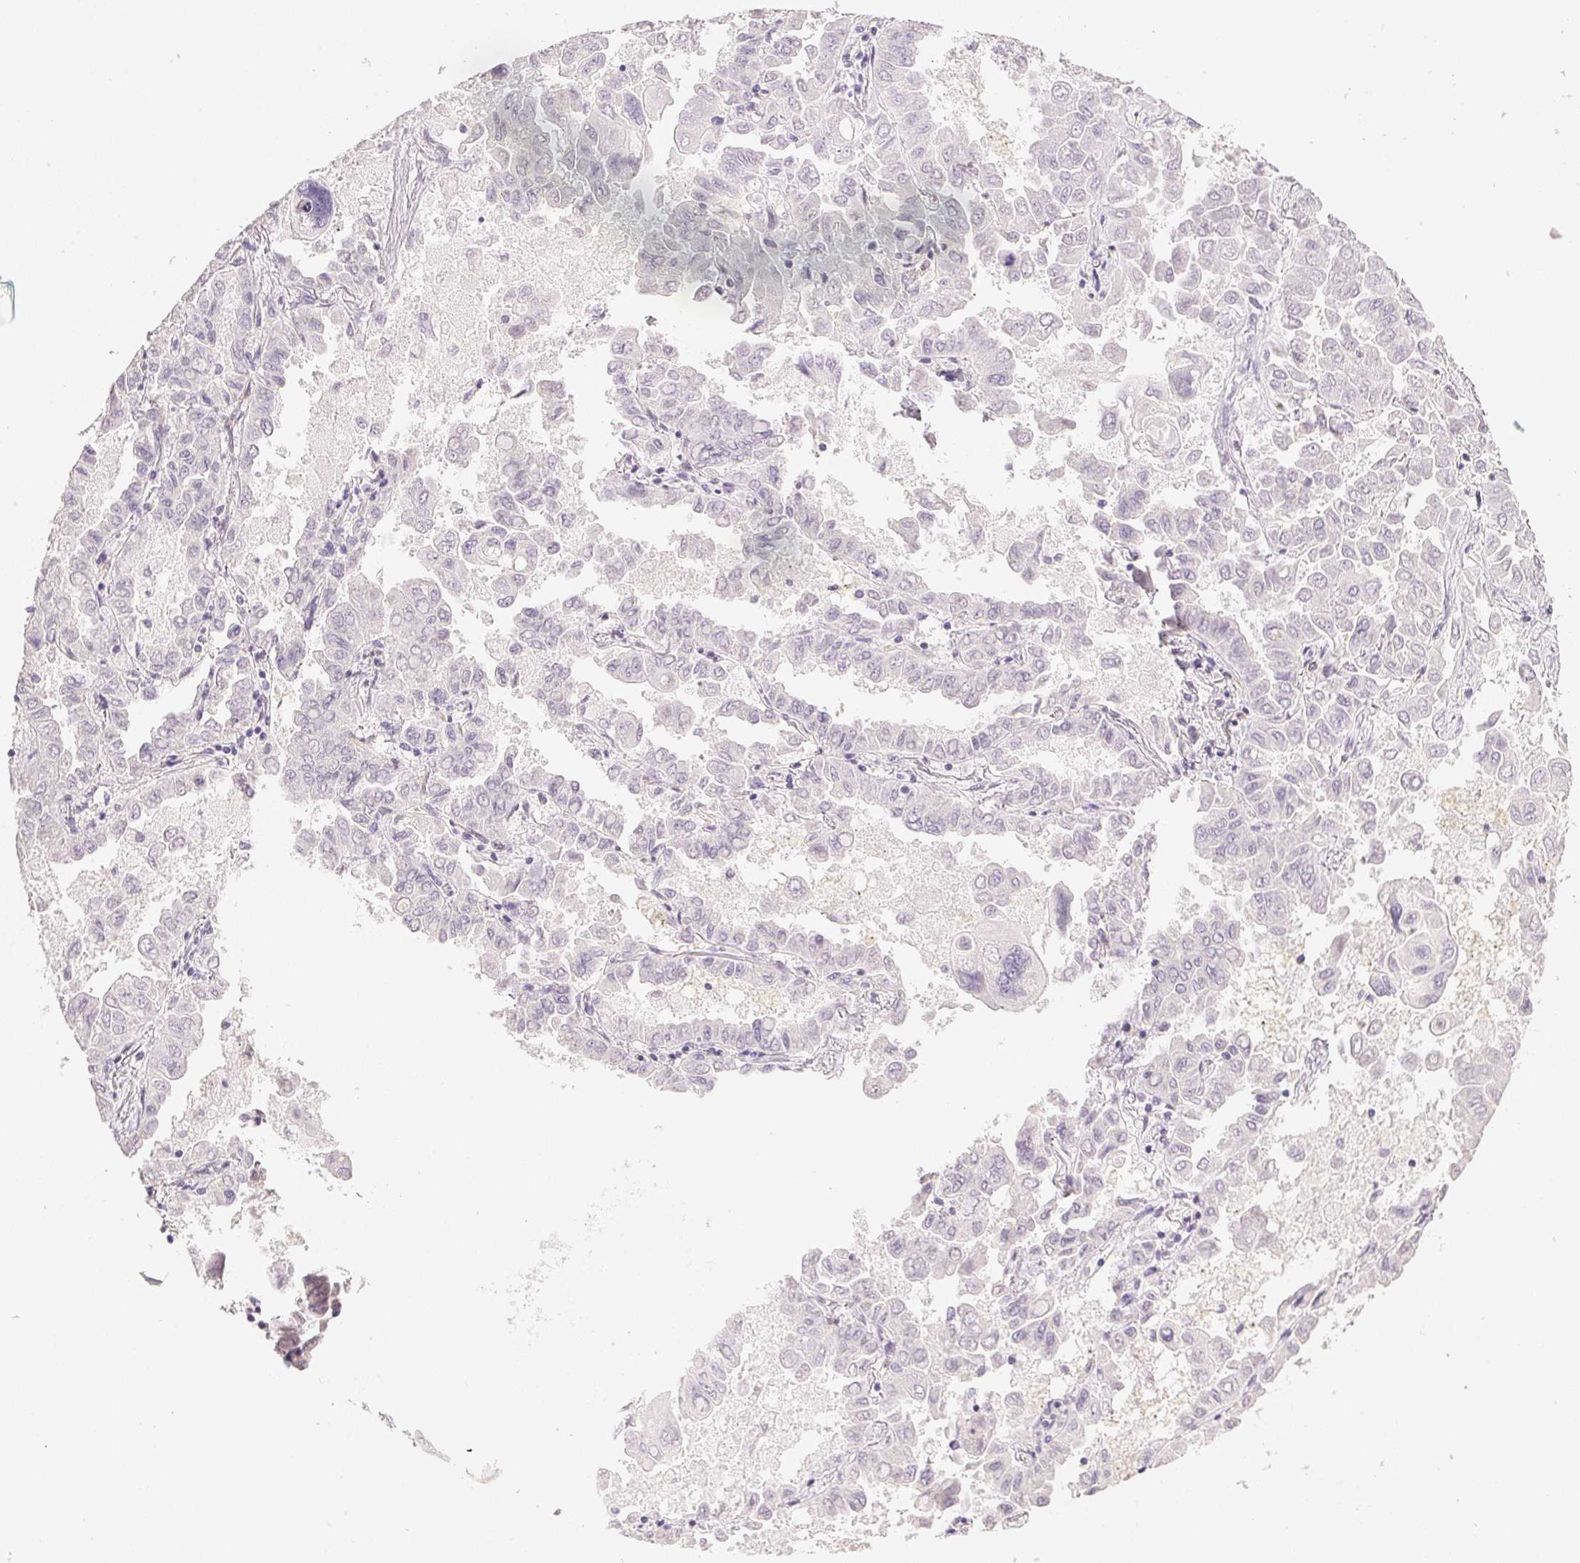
{"staining": {"intensity": "negative", "quantity": "none", "location": "none"}, "tissue": "lung cancer", "cell_type": "Tumor cells", "image_type": "cancer", "snomed": [{"axis": "morphology", "description": "Adenocarcinoma, NOS"}, {"axis": "topography", "description": "Lung"}], "caption": "Immunohistochemistry (IHC) of human lung cancer demonstrates no expression in tumor cells.", "gene": "PLCB1", "patient": {"sex": "male", "age": 64}}